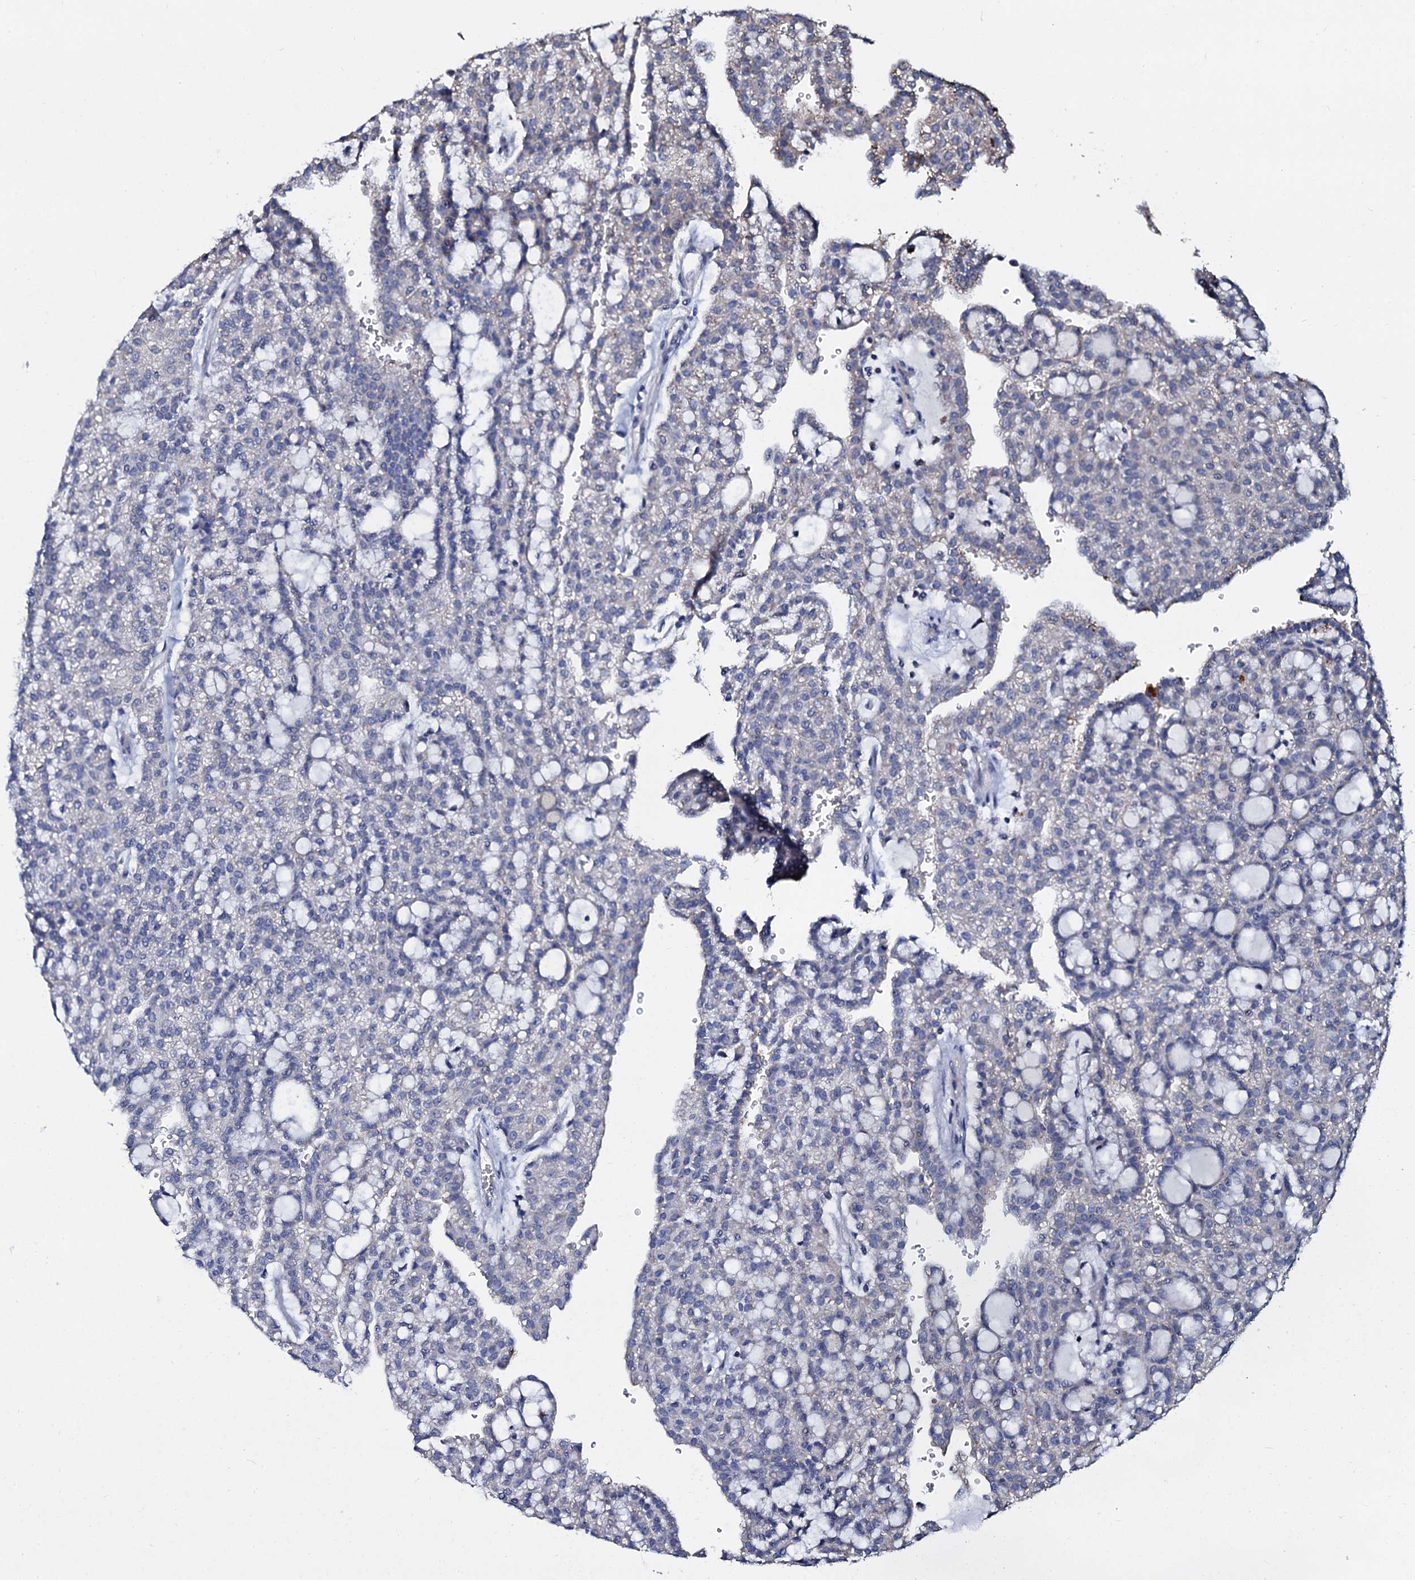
{"staining": {"intensity": "negative", "quantity": "none", "location": "none"}, "tissue": "renal cancer", "cell_type": "Tumor cells", "image_type": "cancer", "snomed": [{"axis": "morphology", "description": "Adenocarcinoma, NOS"}, {"axis": "topography", "description": "Kidney"}], "caption": "Immunohistochemical staining of human renal cancer (adenocarcinoma) displays no significant staining in tumor cells.", "gene": "SLC37A4", "patient": {"sex": "male", "age": 63}}